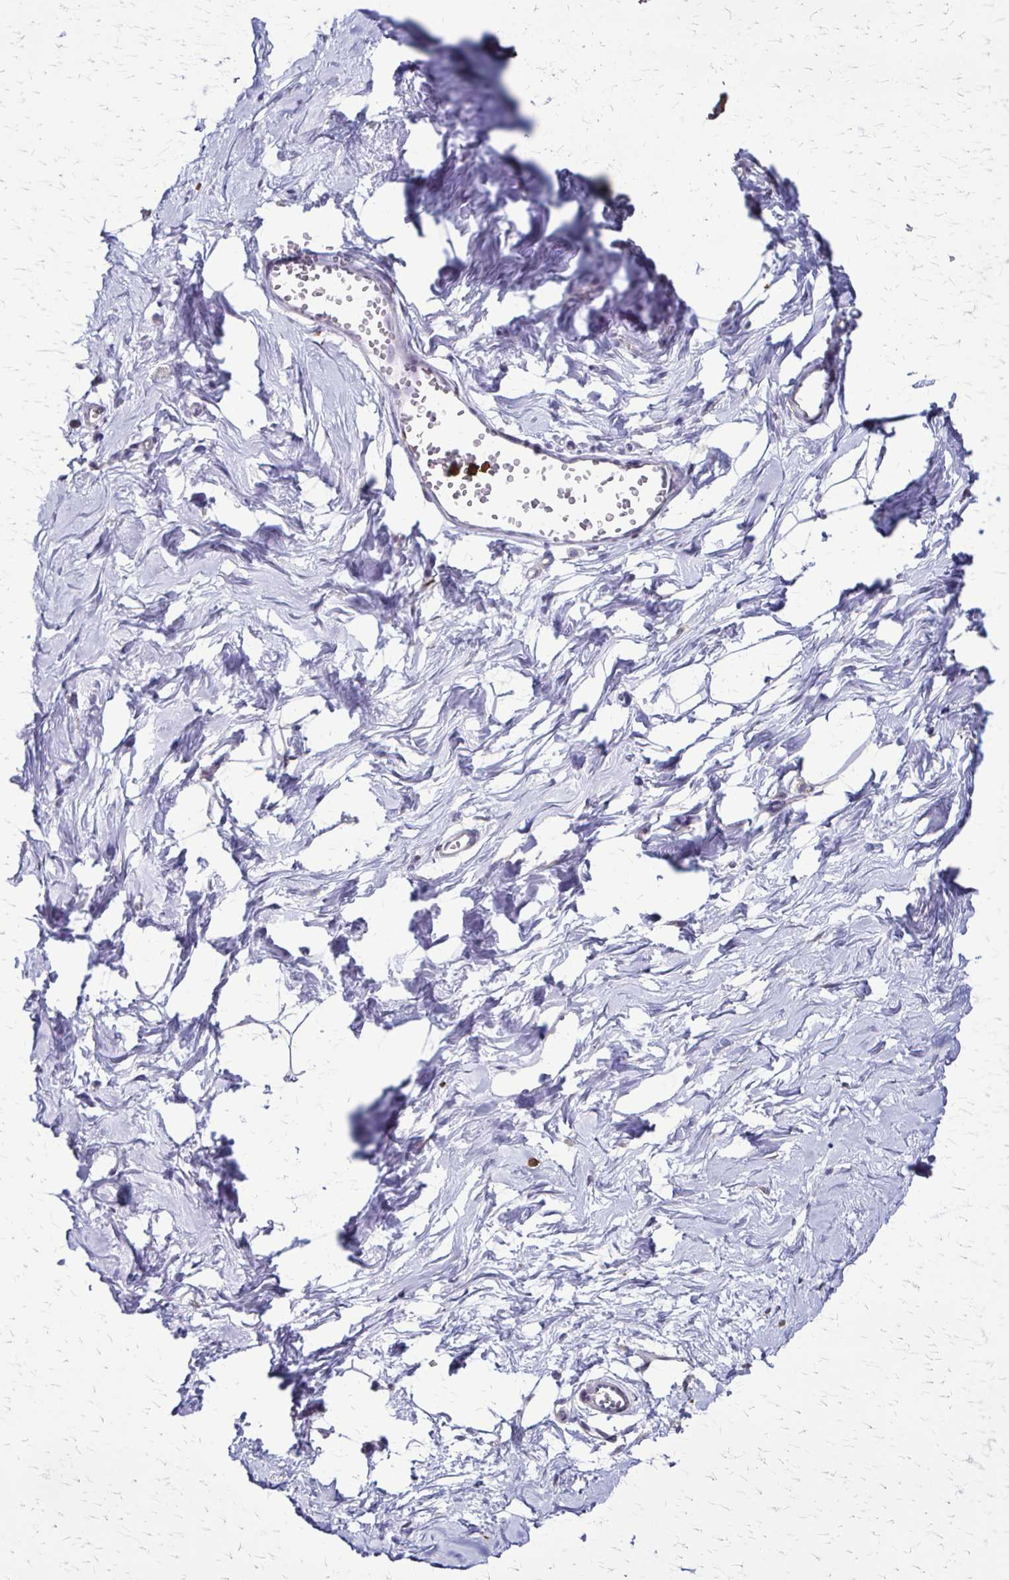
{"staining": {"intensity": "negative", "quantity": "none", "location": "none"}, "tissue": "breast", "cell_type": "Adipocytes", "image_type": "normal", "snomed": [{"axis": "morphology", "description": "Normal tissue, NOS"}, {"axis": "topography", "description": "Breast"}], "caption": "Immunohistochemical staining of normal breast exhibits no significant positivity in adipocytes.", "gene": "ULBP3", "patient": {"sex": "female", "age": 45}}